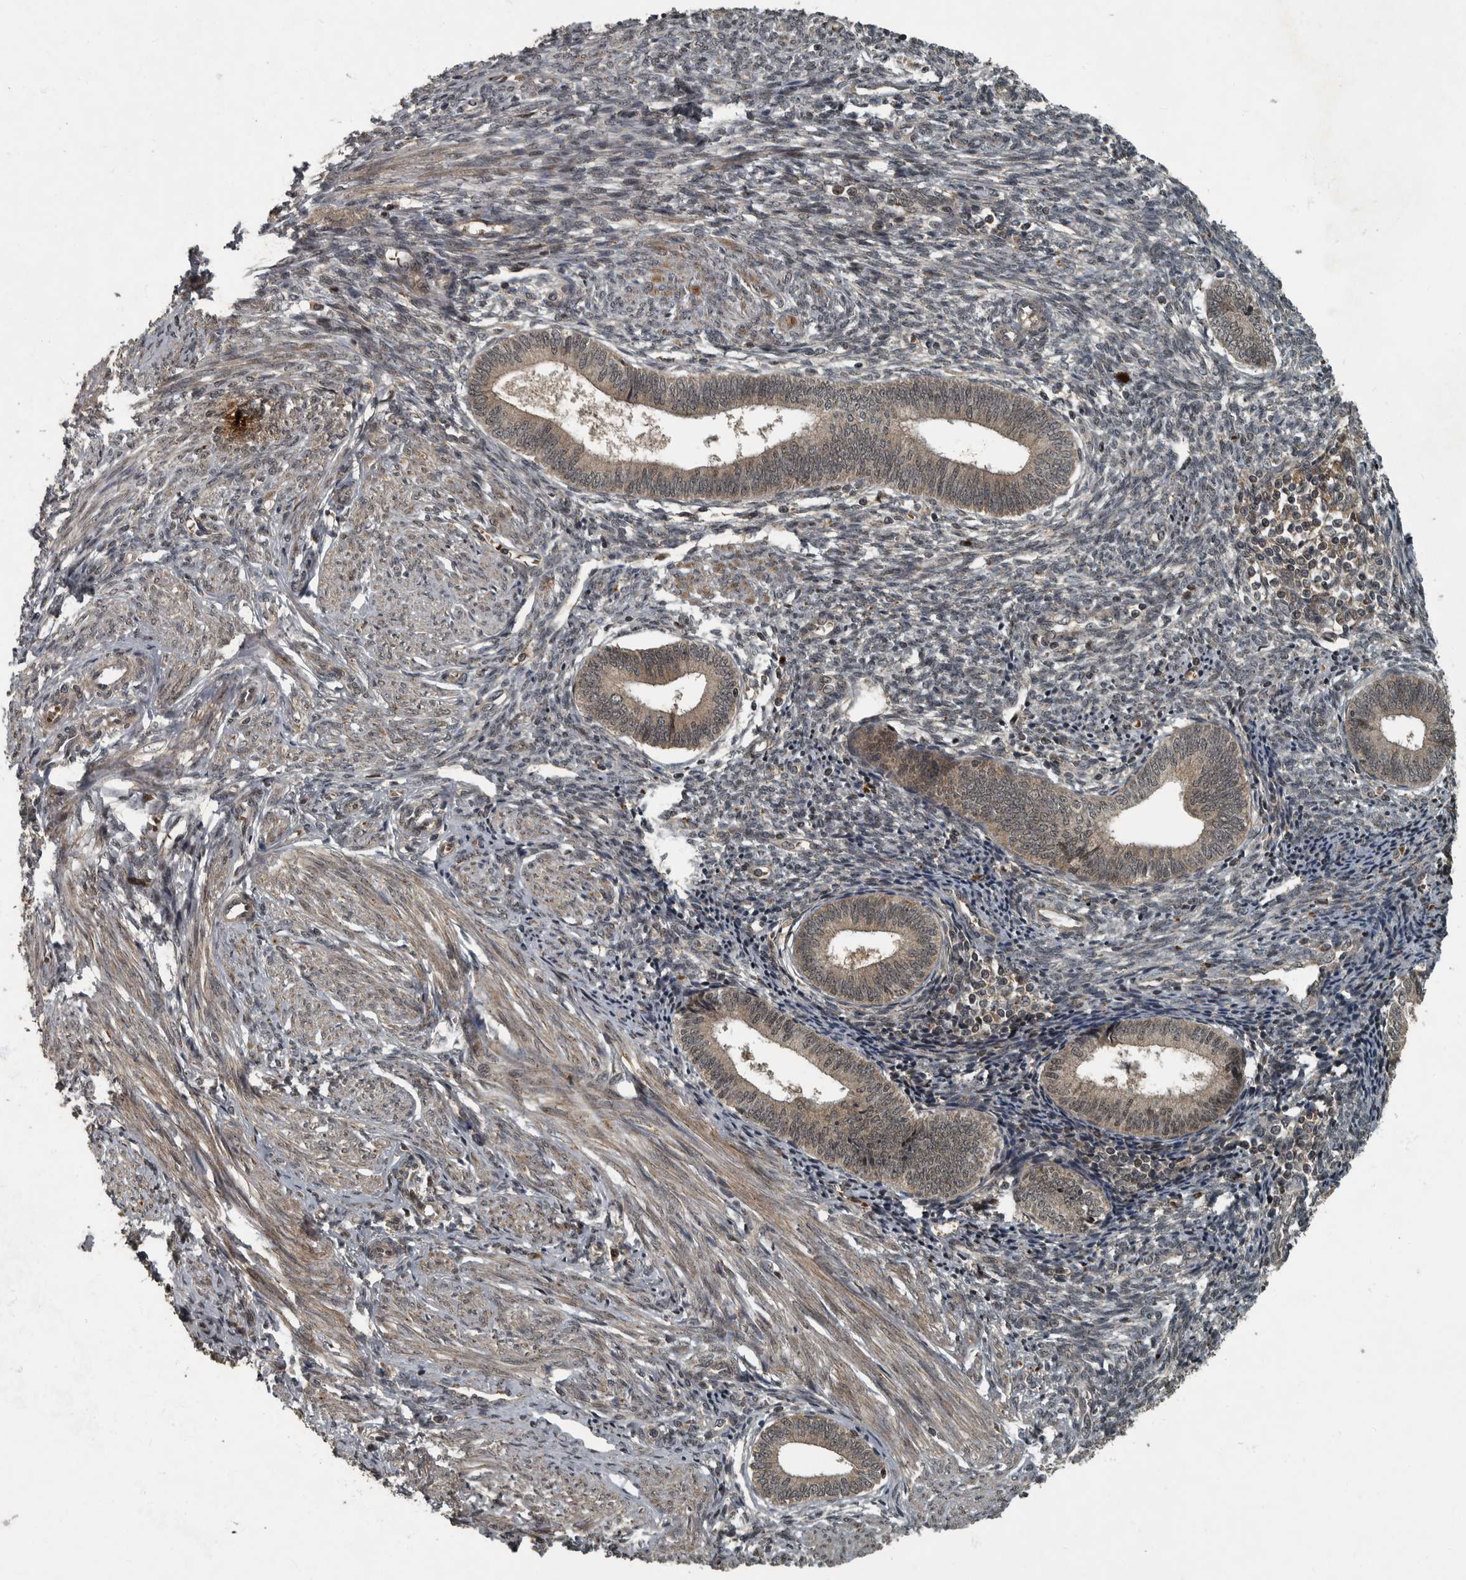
{"staining": {"intensity": "weak", "quantity": "25%-75%", "location": "nuclear"}, "tissue": "endometrium", "cell_type": "Cells in endometrial stroma", "image_type": "normal", "snomed": [{"axis": "morphology", "description": "Normal tissue, NOS"}, {"axis": "topography", "description": "Endometrium"}], "caption": "A low amount of weak nuclear positivity is seen in approximately 25%-75% of cells in endometrial stroma in normal endometrium.", "gene": "FOXO1", "patient": {"sex": "female", "age": 46}}